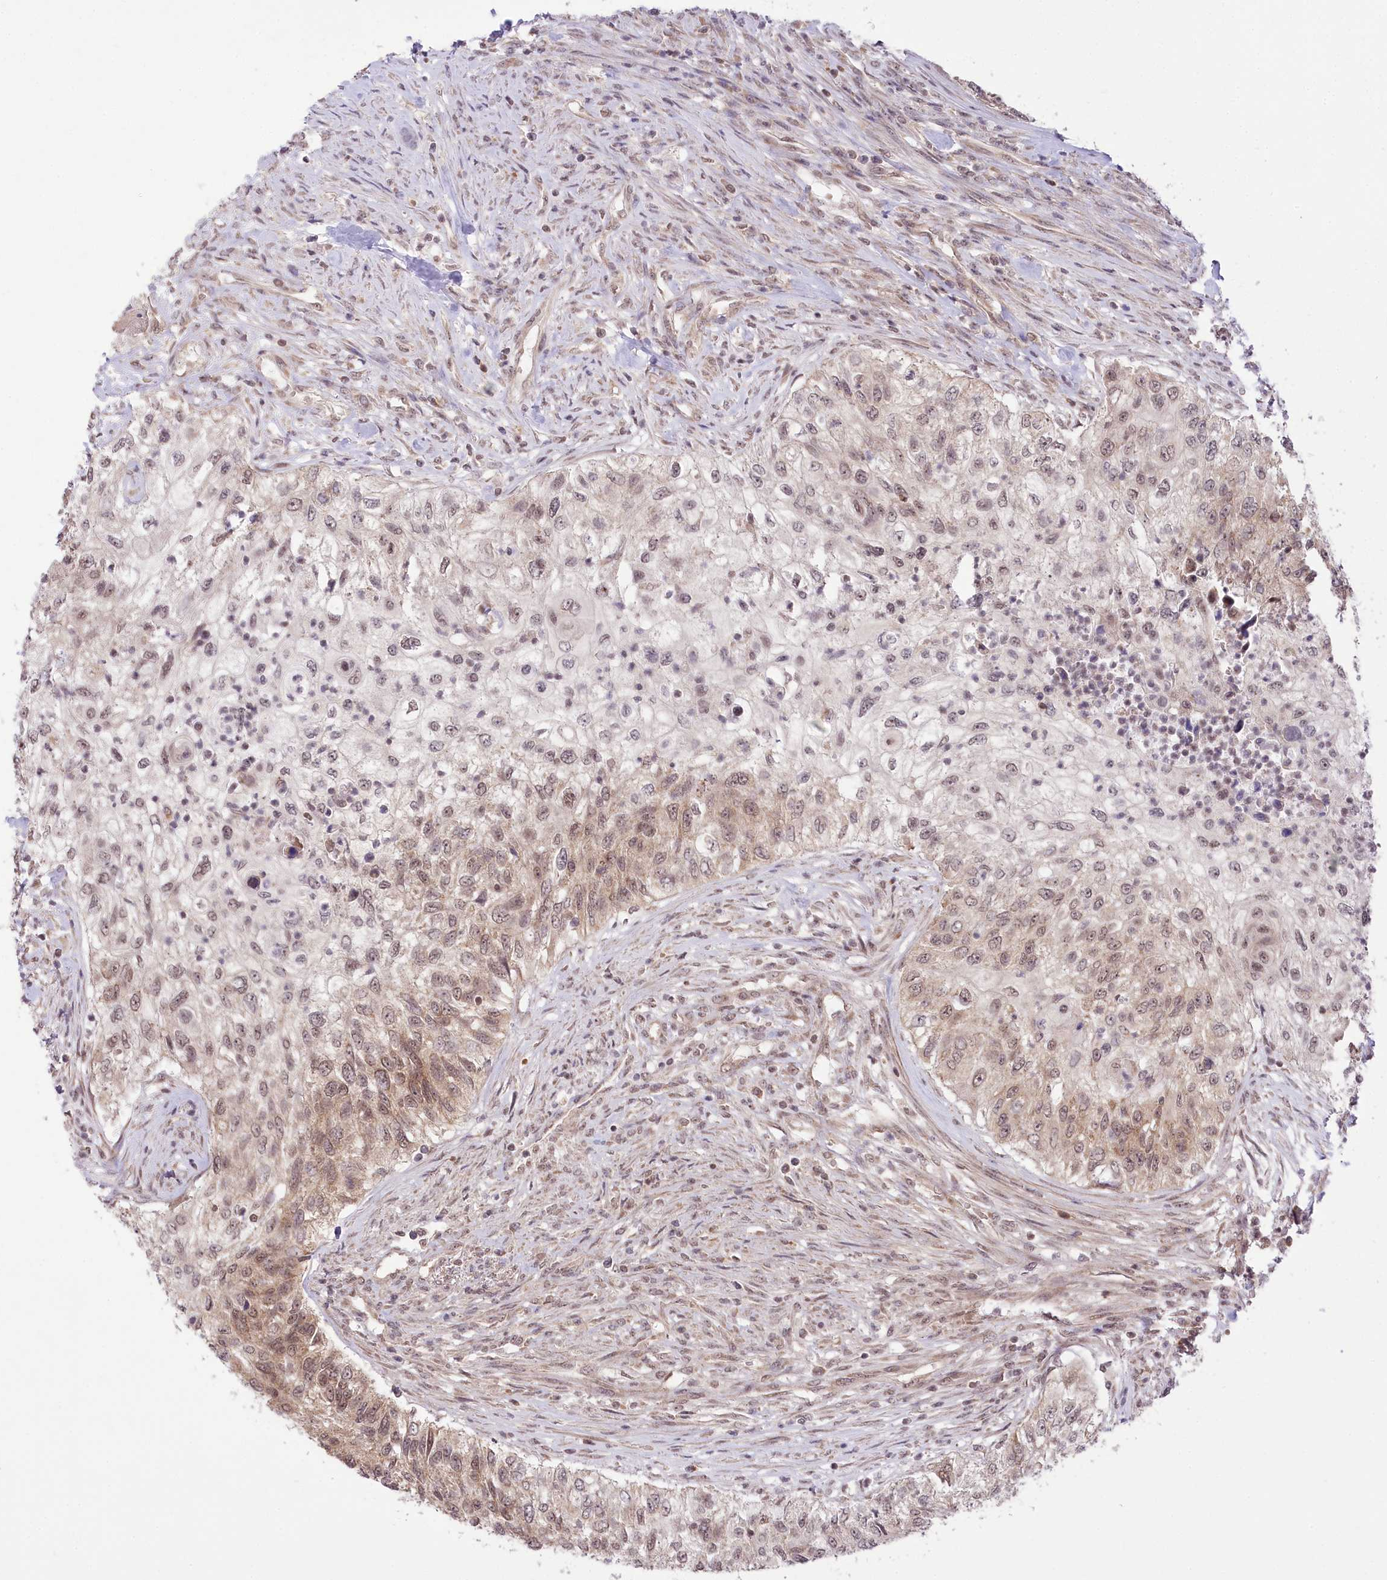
{"staining": {"intensity": "moderate", "quantity": ">75%", "location": "nuclear"}, "tissue": "urothelial cancer", "cell_type": "Tumor cells", "image_type": "cancer", "snomed": [{"axis": "morphology", "description": "Urothelial carcinoma, High grade"}, {"axis": "topography", "description": "Urinary bladder"}], "caption": "High-magnification brightfield microscopy of urothelial cancer stained with DAB (3,3'-diaminobenzidine) (brown) and counterstained with hematoxylin (blue). tumor cells exhibit moderate nuclear expression is identified in about>75% of cells.", "gene": "ZMAT2", "patient": {"sex": "female", "age": 60}}